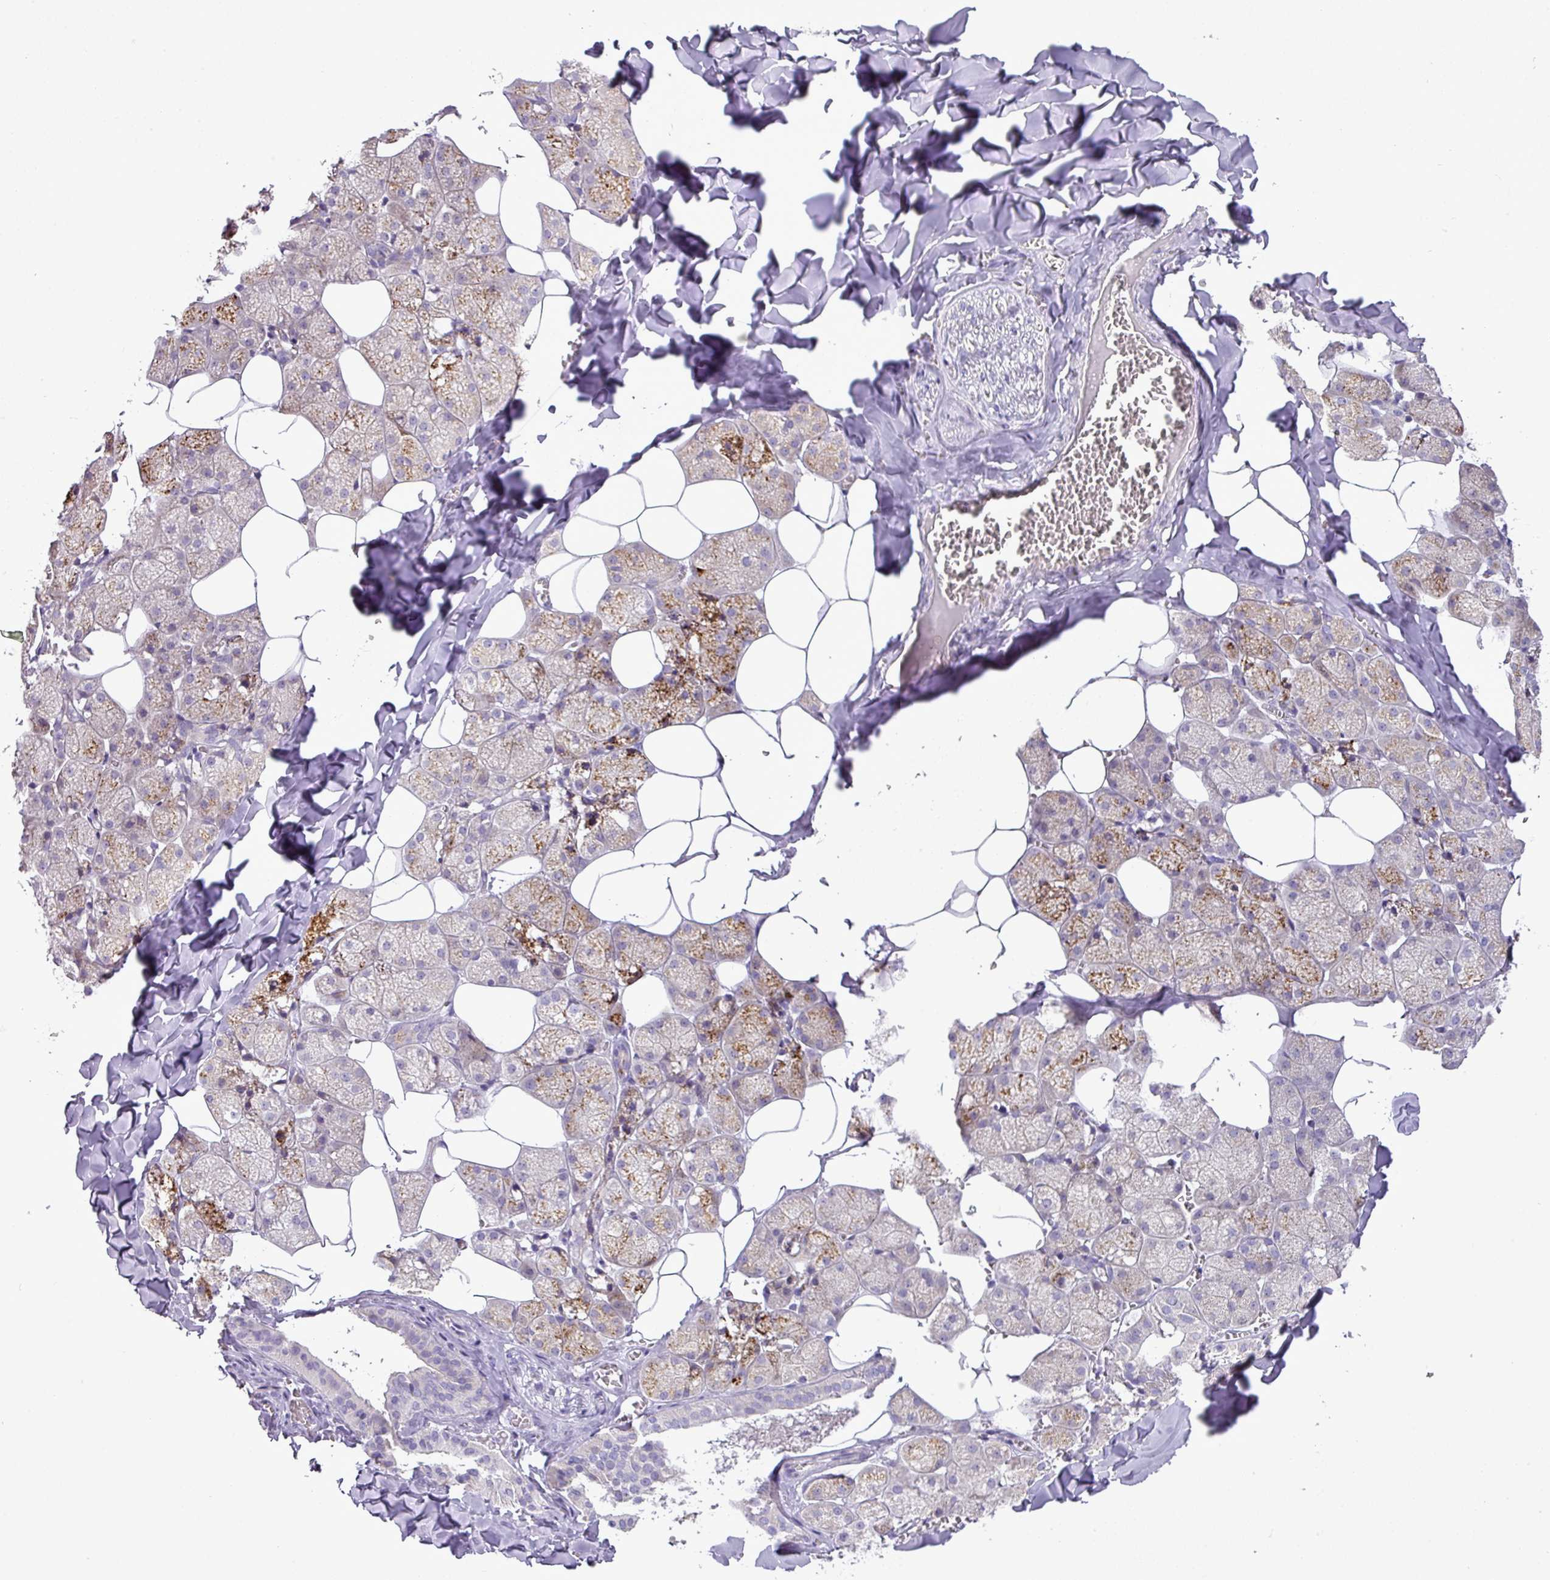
{"staining": {"intensity": "moderate", "quantity": "25%-75%", "location": "cytoplasmic/membranous"}, "tissue": "salivary gland", "cell_type": "Glandular cells", "image_type": "normal", "snomed": [{"axis": "morphology", "description": "Normal tissue, NOS"}, {"axis": "topography", "description": "Salivary gland"}, {"axis": "topography", "description": "Peripheral nerve tissue"}], "caption": "Moderate cytoplasmic/membranous expression for a protein is identified in approximately 25%-75% of glandular cells of normal salivary gland using IHC.", "gene": "BRINP2", "patient": {"sex": "male", "age": 38}}